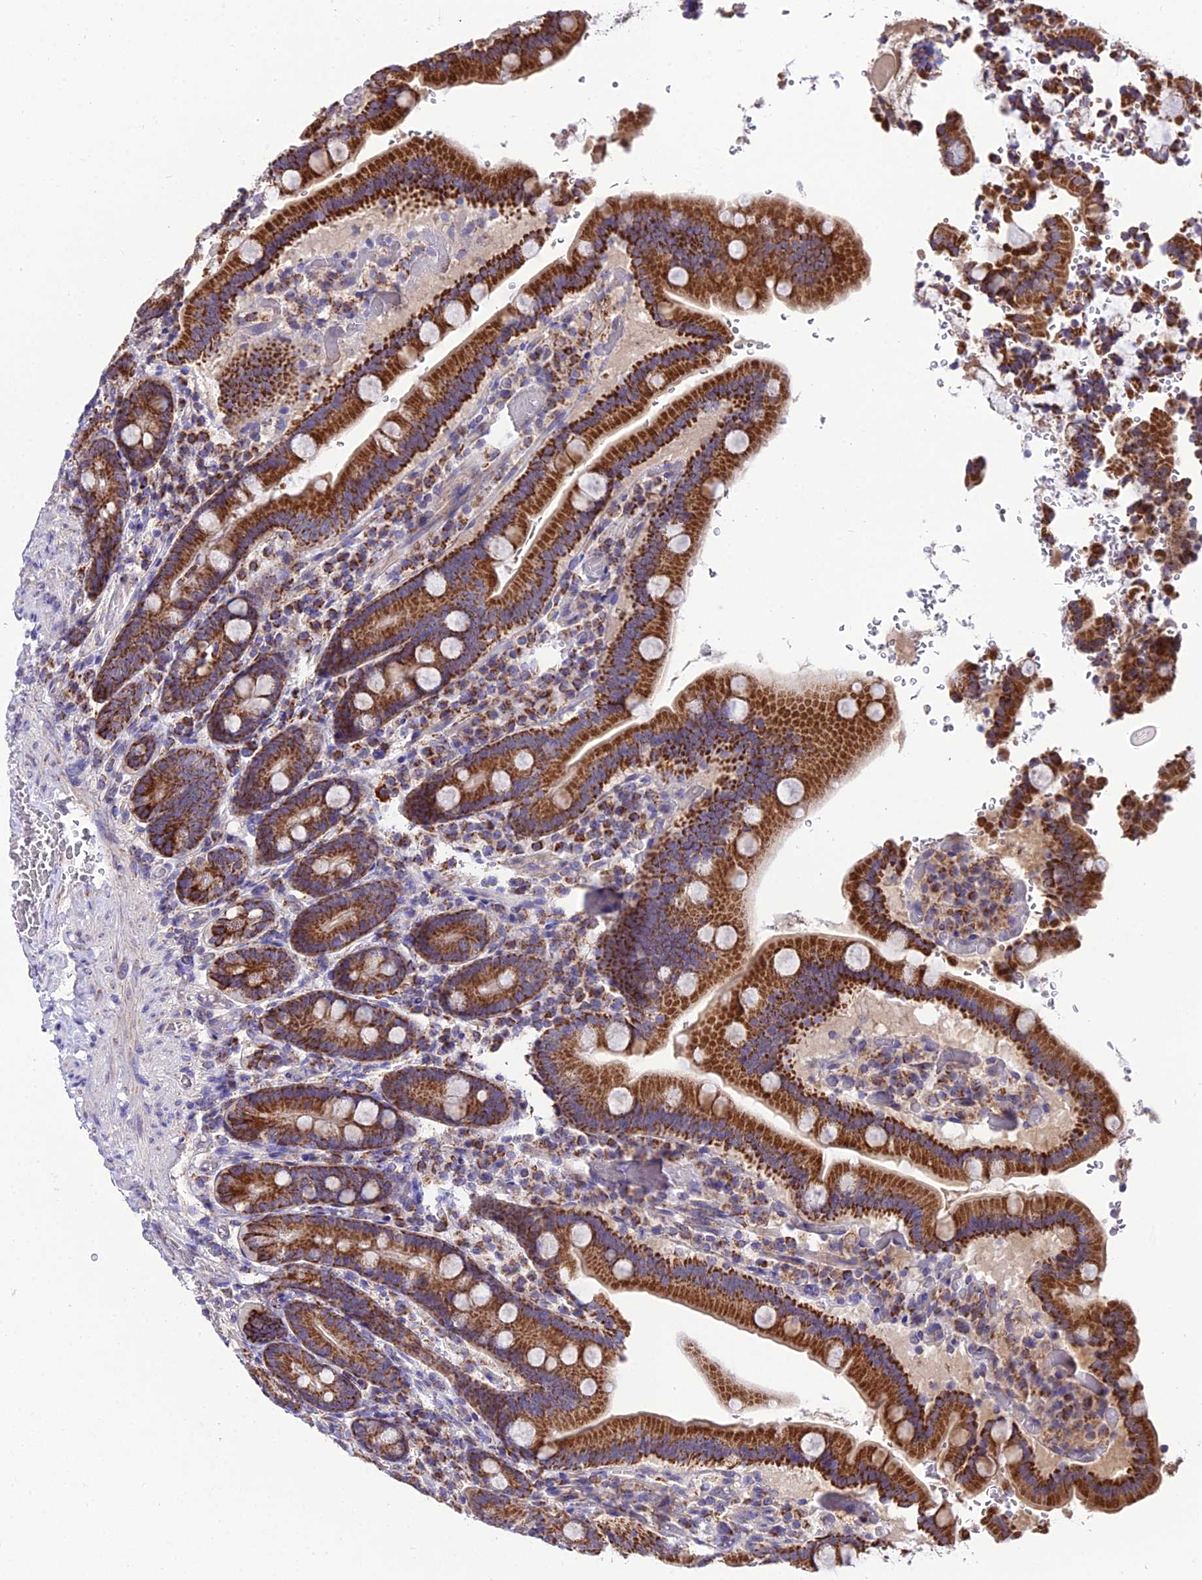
{"staining": {"intensity": "strong", "quantity": ">75%", "location": "cytoplasmic/membranous"}, "tissue": "duodenum", "cell_type": "Glandular cells", "image_type": "normal", "snomed": [{"axis": "morphology", "description": "Normal tissue, NOS"}, {"axis": "topography", "description": "Duodenum"}], "caption": "Glandular cells reveal high levels of strong cytoplasmic/membranous positivity in approximately >75% of cells in benign duodenum. The protein of interest is stained brown, and the nuclei are stained in blue (DAB (3,3'-diaminobenzidine) IHC with brightfield microscopy, high magnification).", "gene": "PSMD2", "patient": {"sex": "female", "age": 62}}